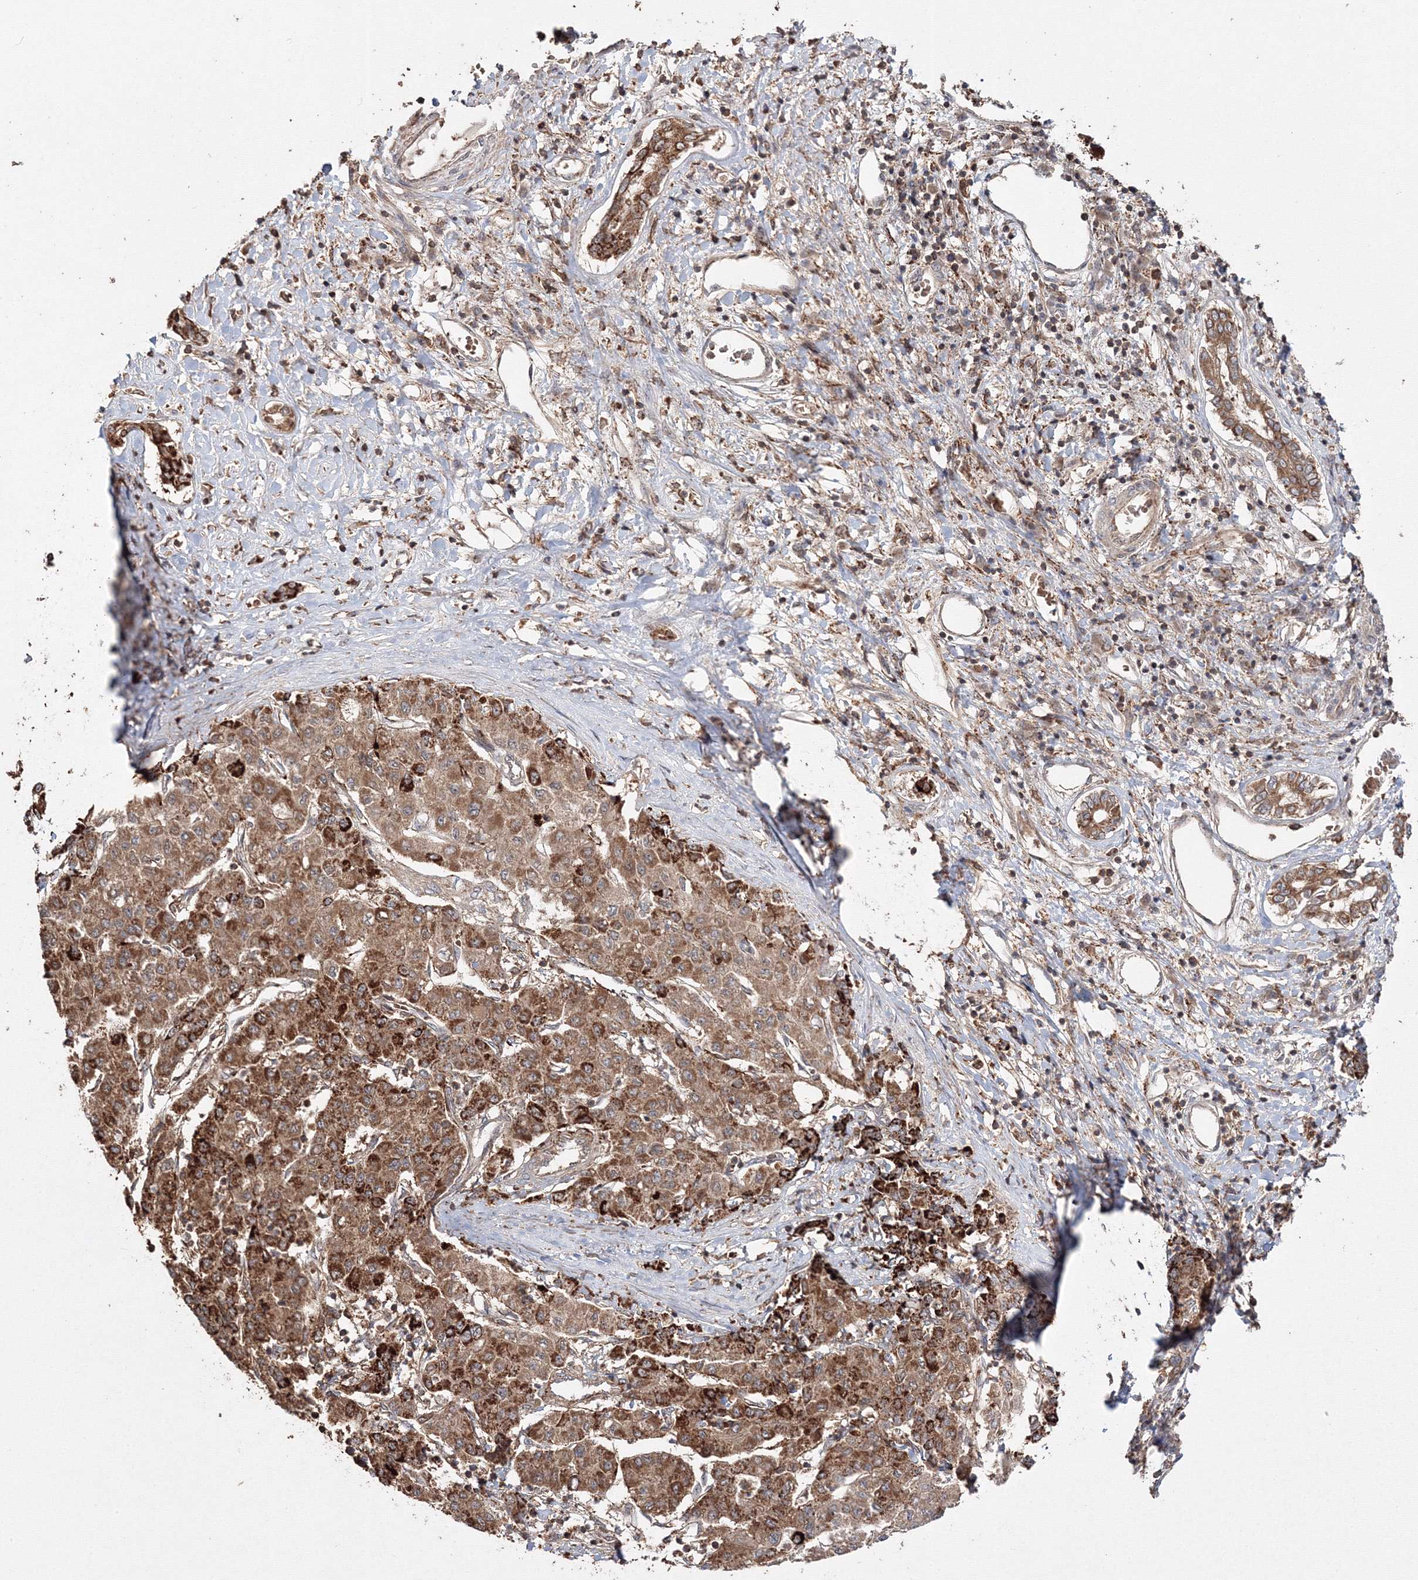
{"staining": {"intensity": "moderate", "quantity": ">75%", "location": "cytoplasmic/membranous"}, "tissue": "liver cancer", "cell_type": "Tumor cells", "image_type": "cancer", "snomed": [{"axis": "morphology", "description": "Carcinoma, Hepatocellular, NOS"}, {"axis": "topography", "description": "Liver"}], "caption": "Immunohistochemical staining of hepatocellular carcinoma (liver) shows medium levels of moderate cytoplasmic/membranous protein staining in approximately >75% of tumor cells.", "gene": "DDO", "patient": {"sex": "male", "age": 65}}